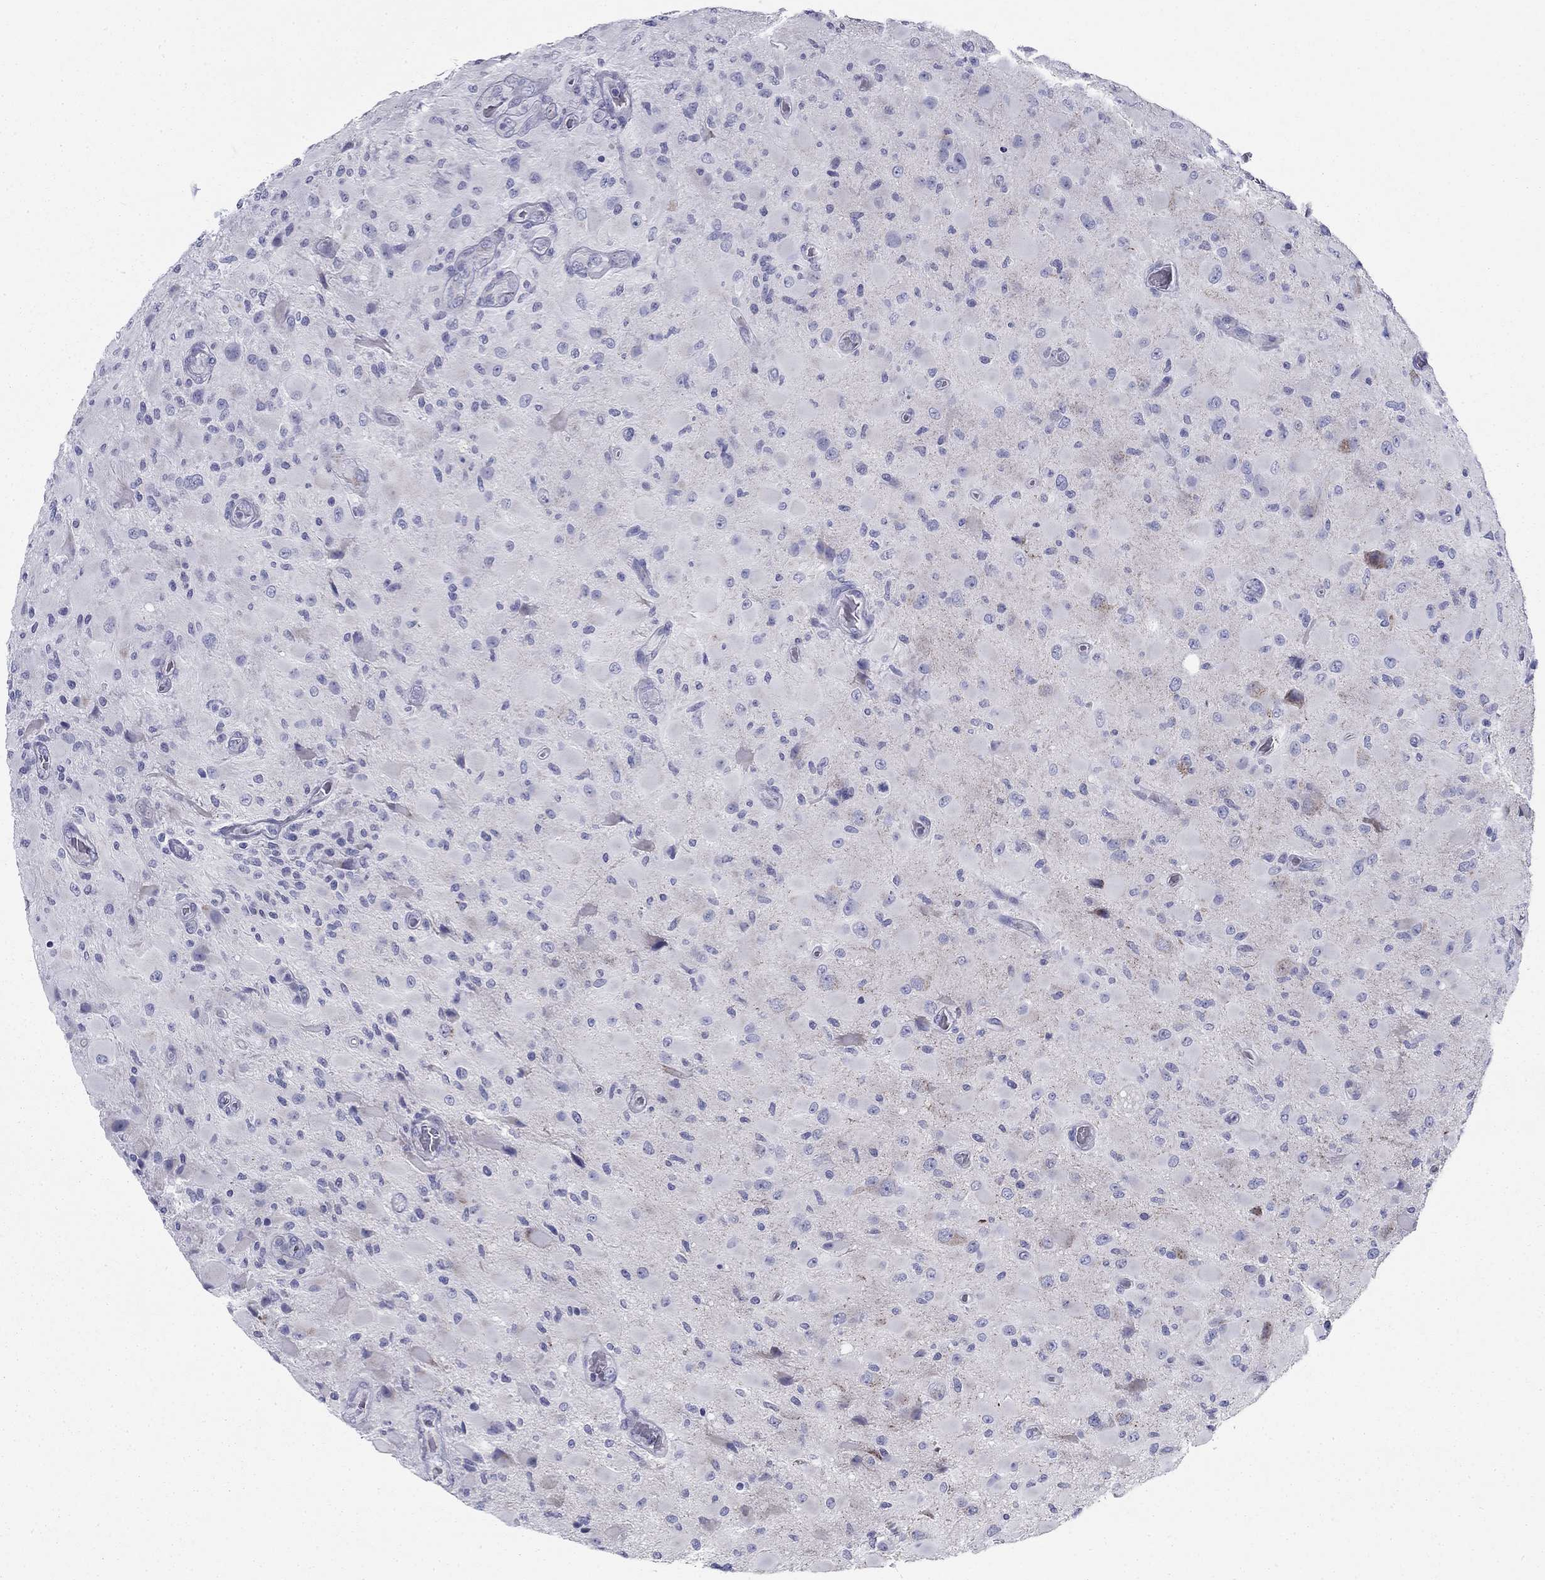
{"staining": {"intensity": "negative", "quantity": "none", "location": "none"}, "tissue": "glioma", "cell_type": "Tumor cells", "image_type": "cancer", "snomed": [{"axis": "morphology", "description": "Glioma, malignant, High grade"}, {"axis": "topography", "description": "Cerebral cortex"}], "caption": "IHC histopathology image of neoplastic tissue: human high-grade glioma (malignant) stained with DAB exhibits no significant protein expression in tumor cells.", "gene": "ZP2", "patient": {"sex": "male", "age": 35}}